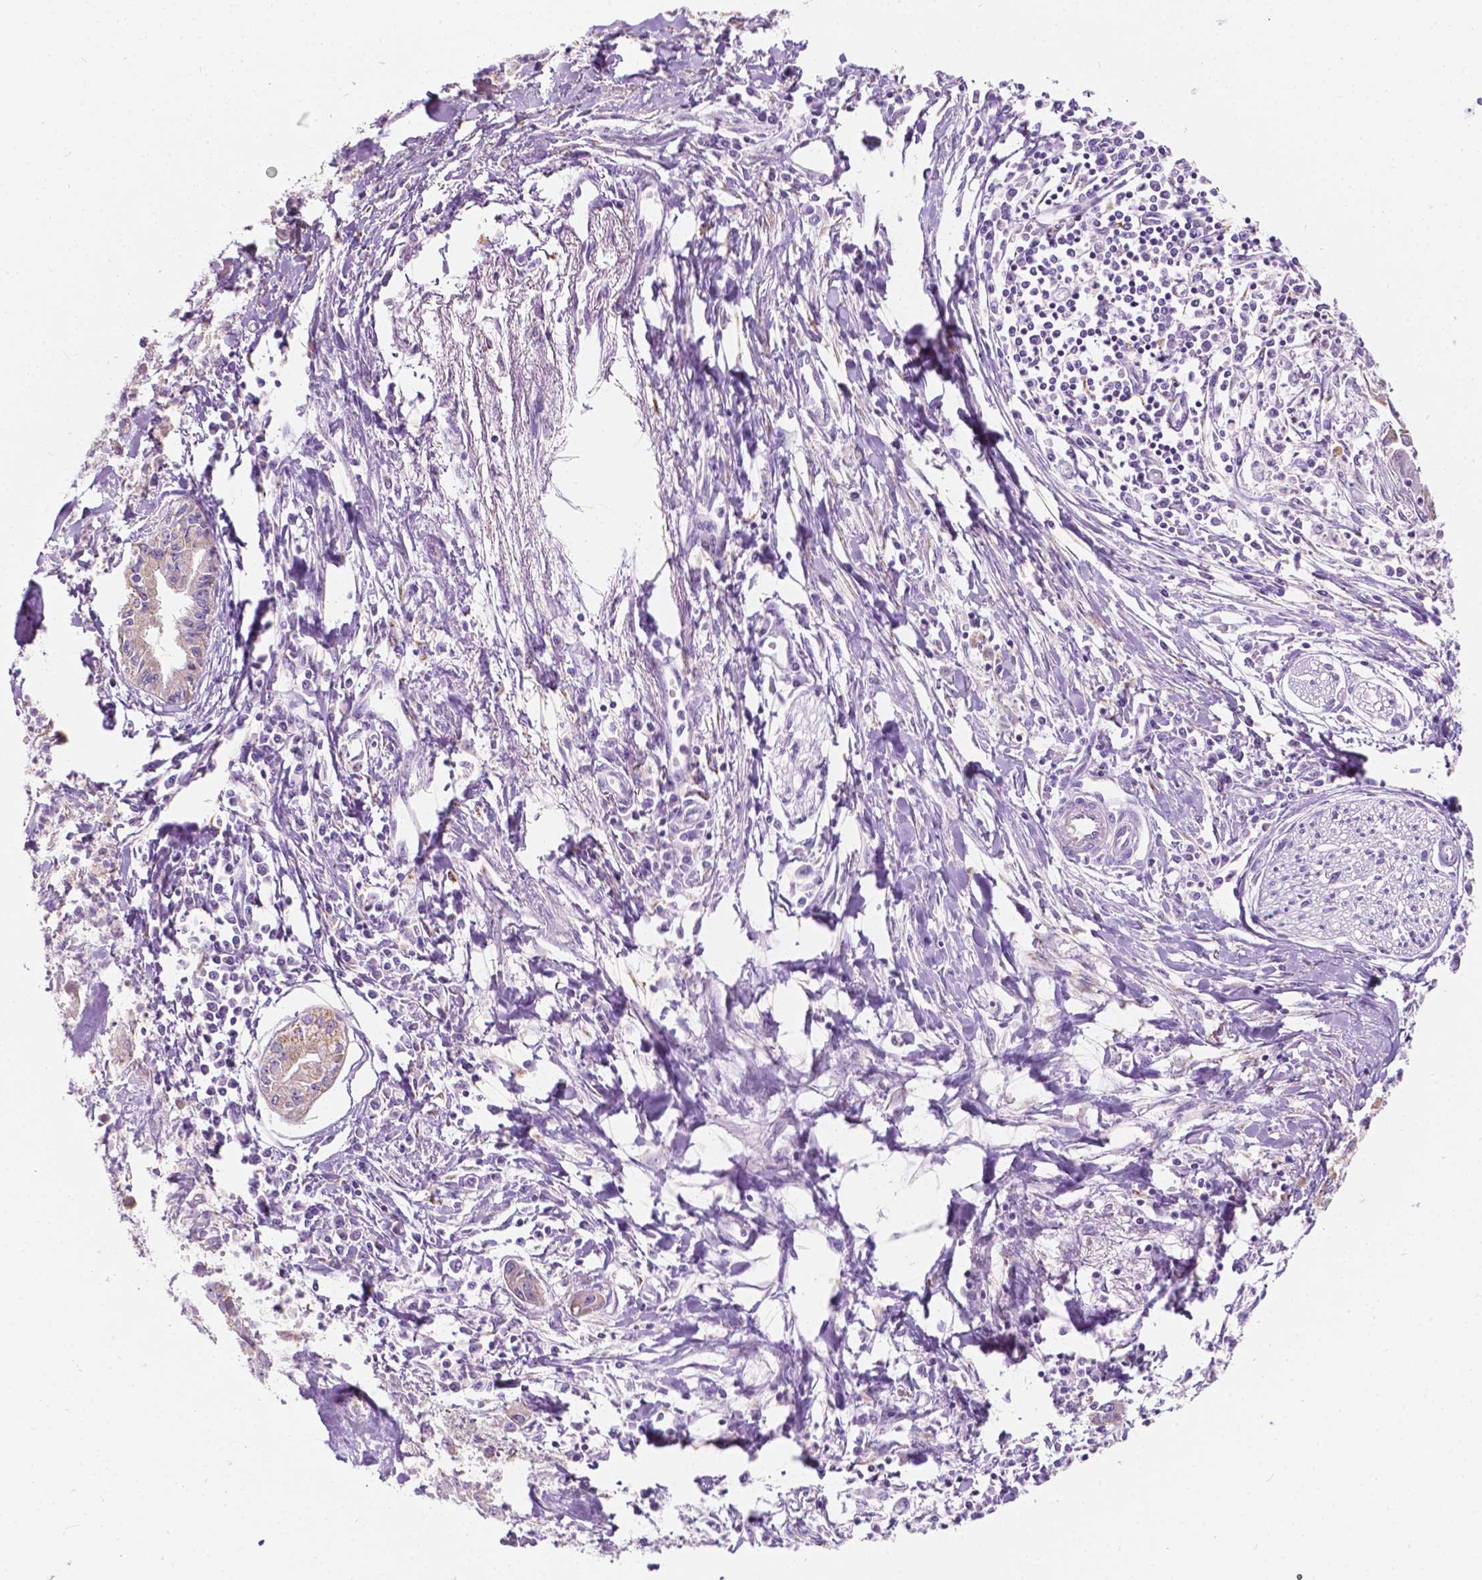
{"staining": {"intensity": "weak", "quantity": "25%-75%", "location": "cytoplasmic/membranous"}, "tissue": "pancreatic cancer", "cell_type": "Tumor cells", "image_type": "cancer", "snomed": [{"axis": "morphology", "description": "Adenocarcinoma, NOS"}, {"axis": "topography", "description": "Pancreas"}], "caption": "Tumor cells exhibit weak cytoplasmic/membranous staining in about 25%-75% of cells in pancreatic adenocarcinoma. (DAB (3,3'-diaminobenzidine) = brown stain, brightfield microscopy at high magnification).", "gene": "NOS1AP", "patient": {"sex": "male", "age": 72}}